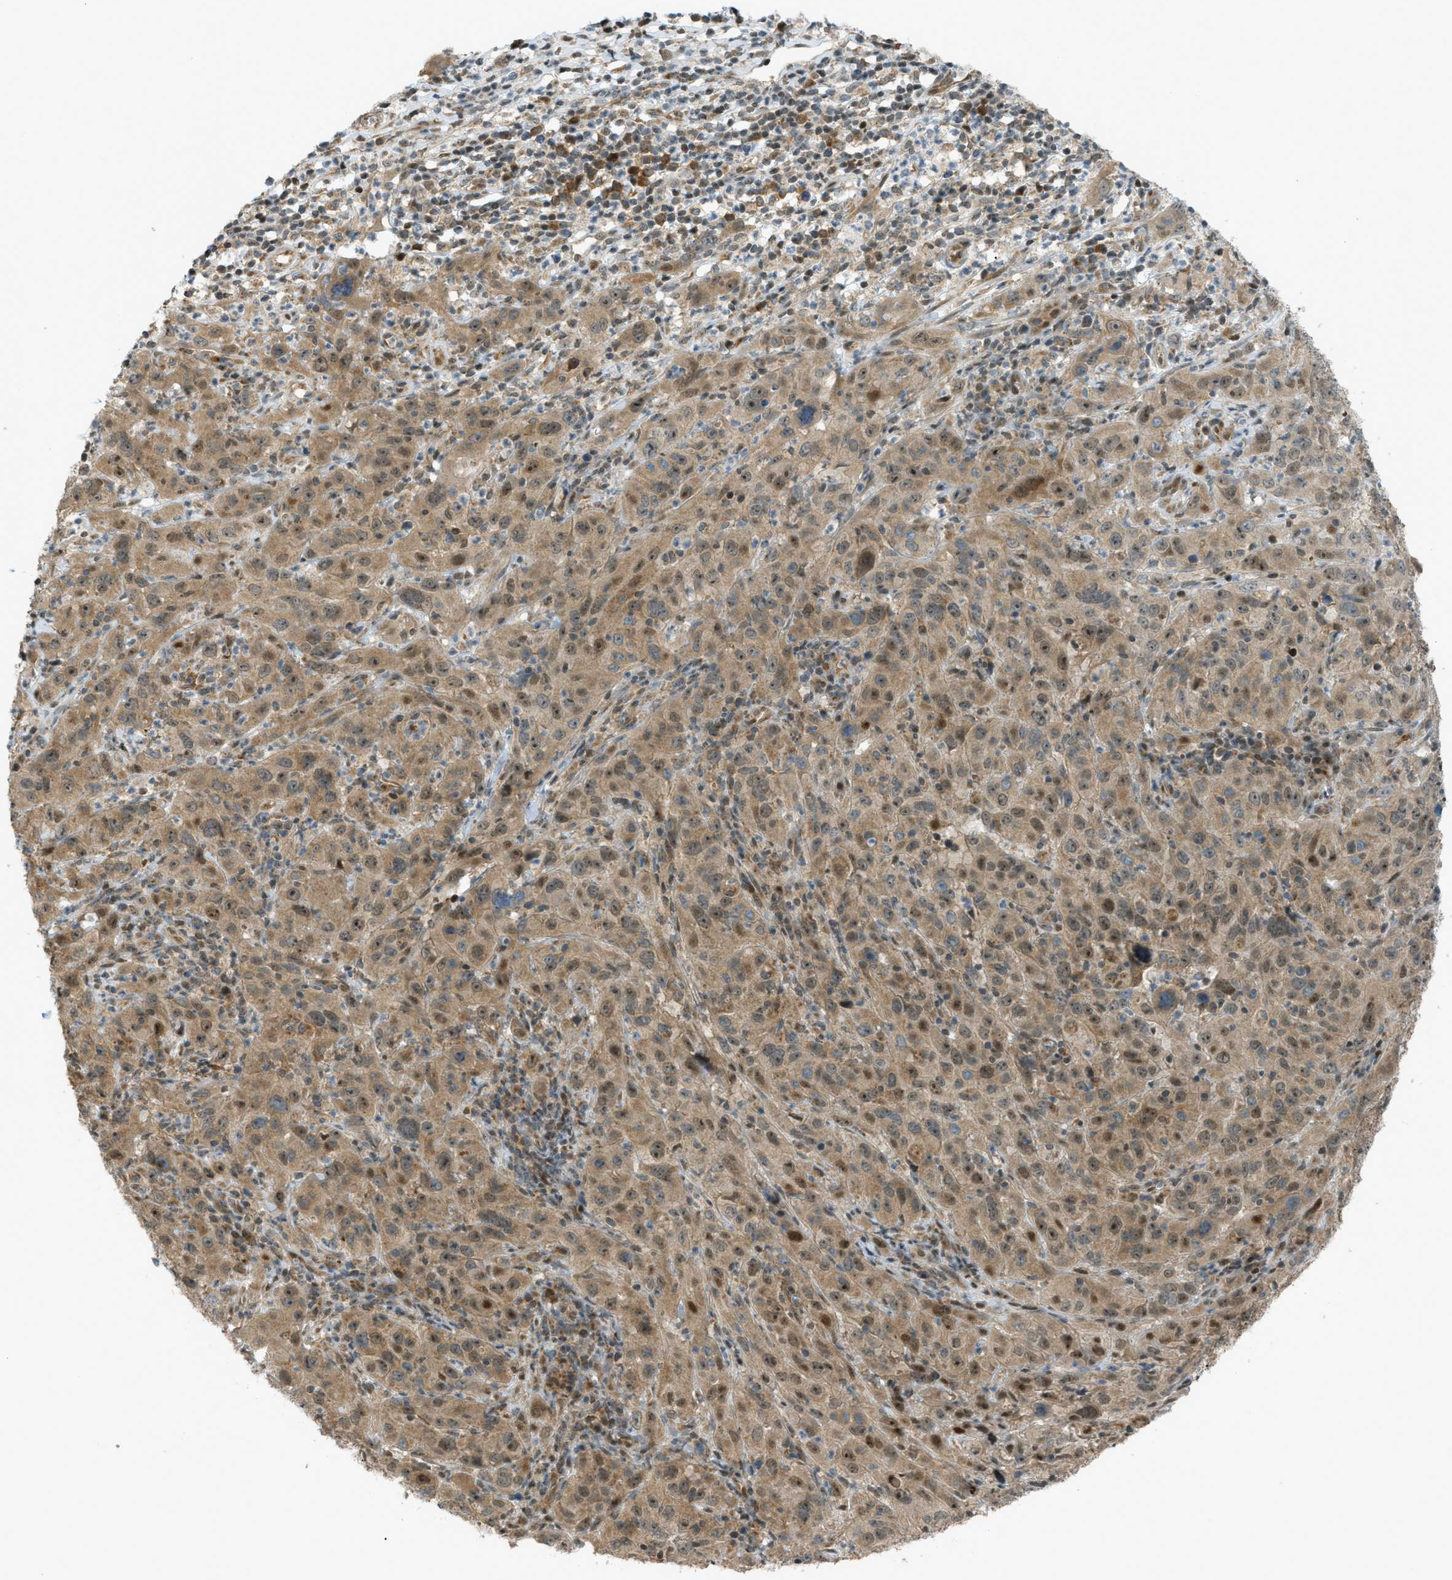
{"staining": {"intensity": "moderate", "quantity": ">75%", "location": "cytoplasmic/membranous,nuclear"}, "tissue": "cervical cancer", "cell_type": "Tumor cells", "image_type": "cancer", "snomed": [{"axis": "morphology", "description": "Squamous cell carcinoma, NOS"}, {"axis": "topography", "description": "Cervix"}], "caption": "Immunohistochemistry (IHC) (DAB (3,3'-diaminobenzidine)) staining of cervical squamous cell carcinoma shows moderate cytoplasmic/membranous and nuclear protein staining in about >75% of tumor cells. Using DAB (brown) and hematoxylin (blue) stains, captured at high magnification using brightfield microscopy.", "gene": "CCDC186", "patient": {"sex": "female", "age": 32}}